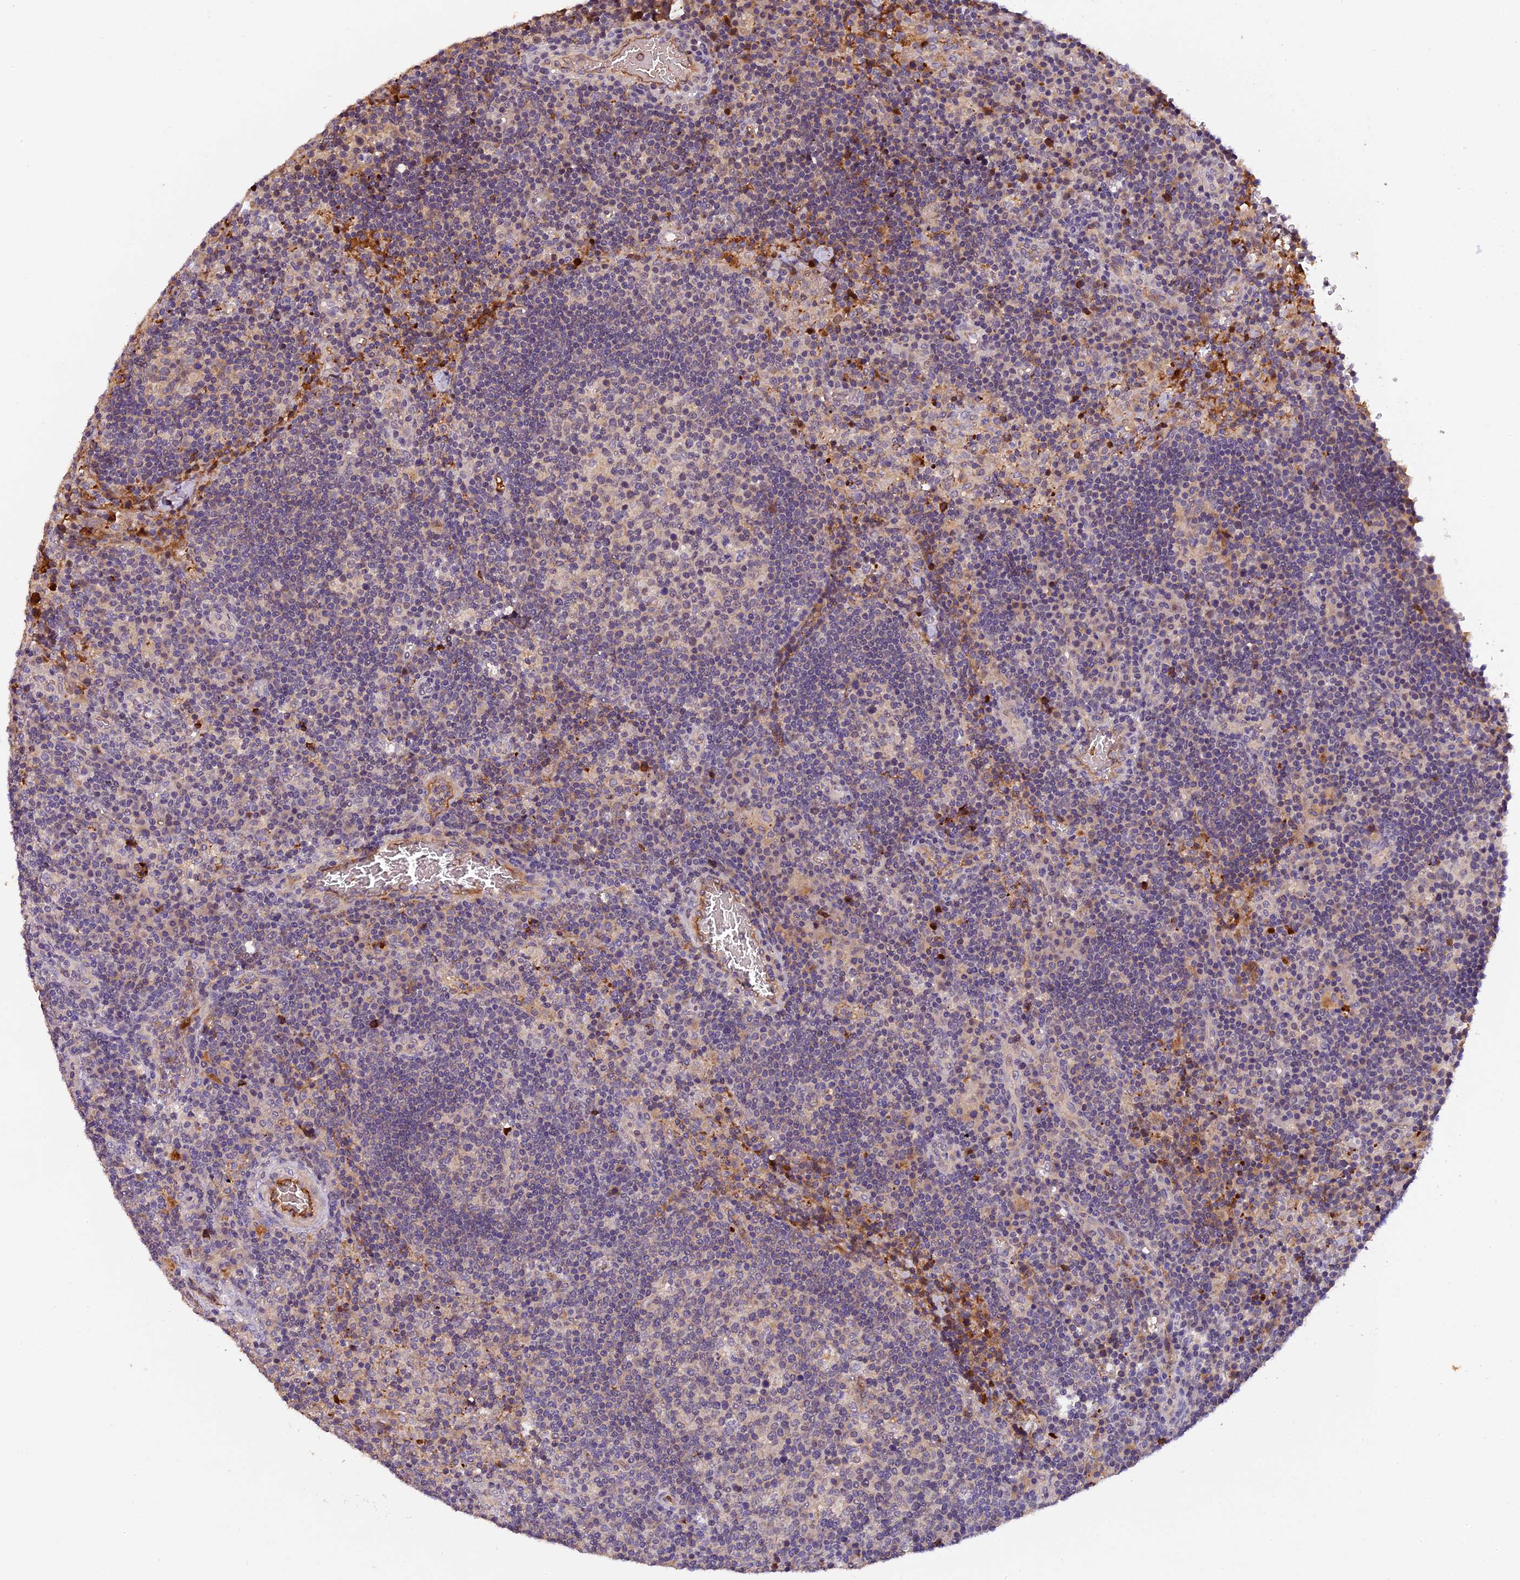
{"staining": {"intensity": "weak", "quantity": "25%-75%", "location": "cytoplasmic/membranous"}, "tissue": "lymph node", "cell_type": "Germinal center cells", "image_type": "normal", "snomed": [{"axis": "morphology", "description": "Normal tissue, NOS"}, {"axis": "topography", "description": "Lymph node"}], "caption": "The immunohistochemical stain highlights weak cytoplasmic/membranous staining in germinal center cells of normal lymph node.", "gene": "PHAF1", "patient": {"sex": "male", "age": 58}}